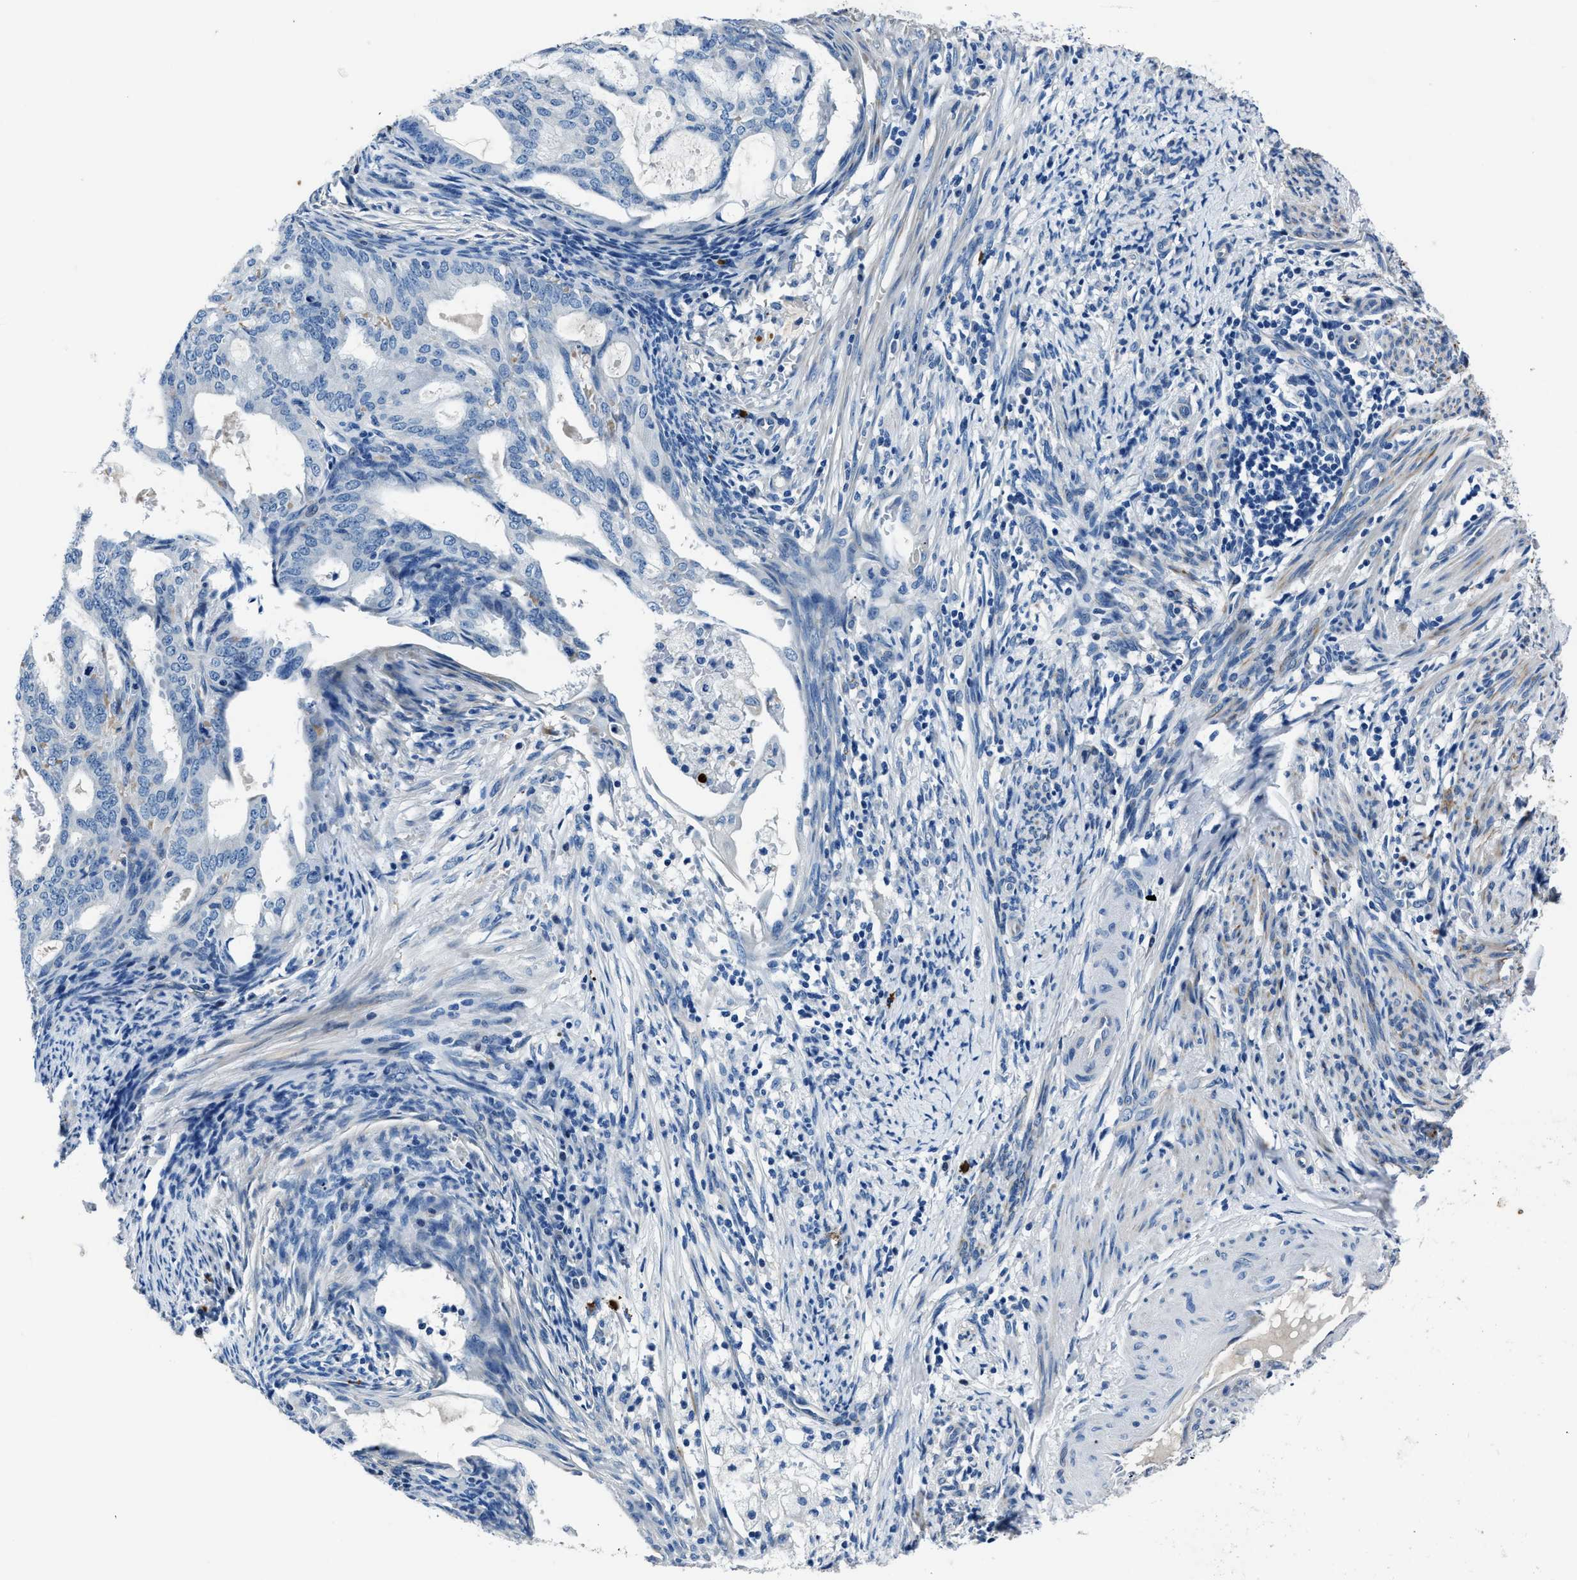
{"staining": {"intensity": "negative", "quantity": "none", "location": "none"}, "tissue": "endometrial cancer", "cell_type": "Tumor cells", "image_type": "cancer", "snomed": [{"axis": "morphology", "description": "Adenocarcinoma, NOS"}, {"axis": "topography", "description": "Endometrium"}], "caption": "Human adenocarcinoma (endometrial) stained for a protein using immunohistochemistry (IHC) reveals no expression in tumor cells.", "gene": "NACAD", "patient": {"sex": "female", "age": 58}}